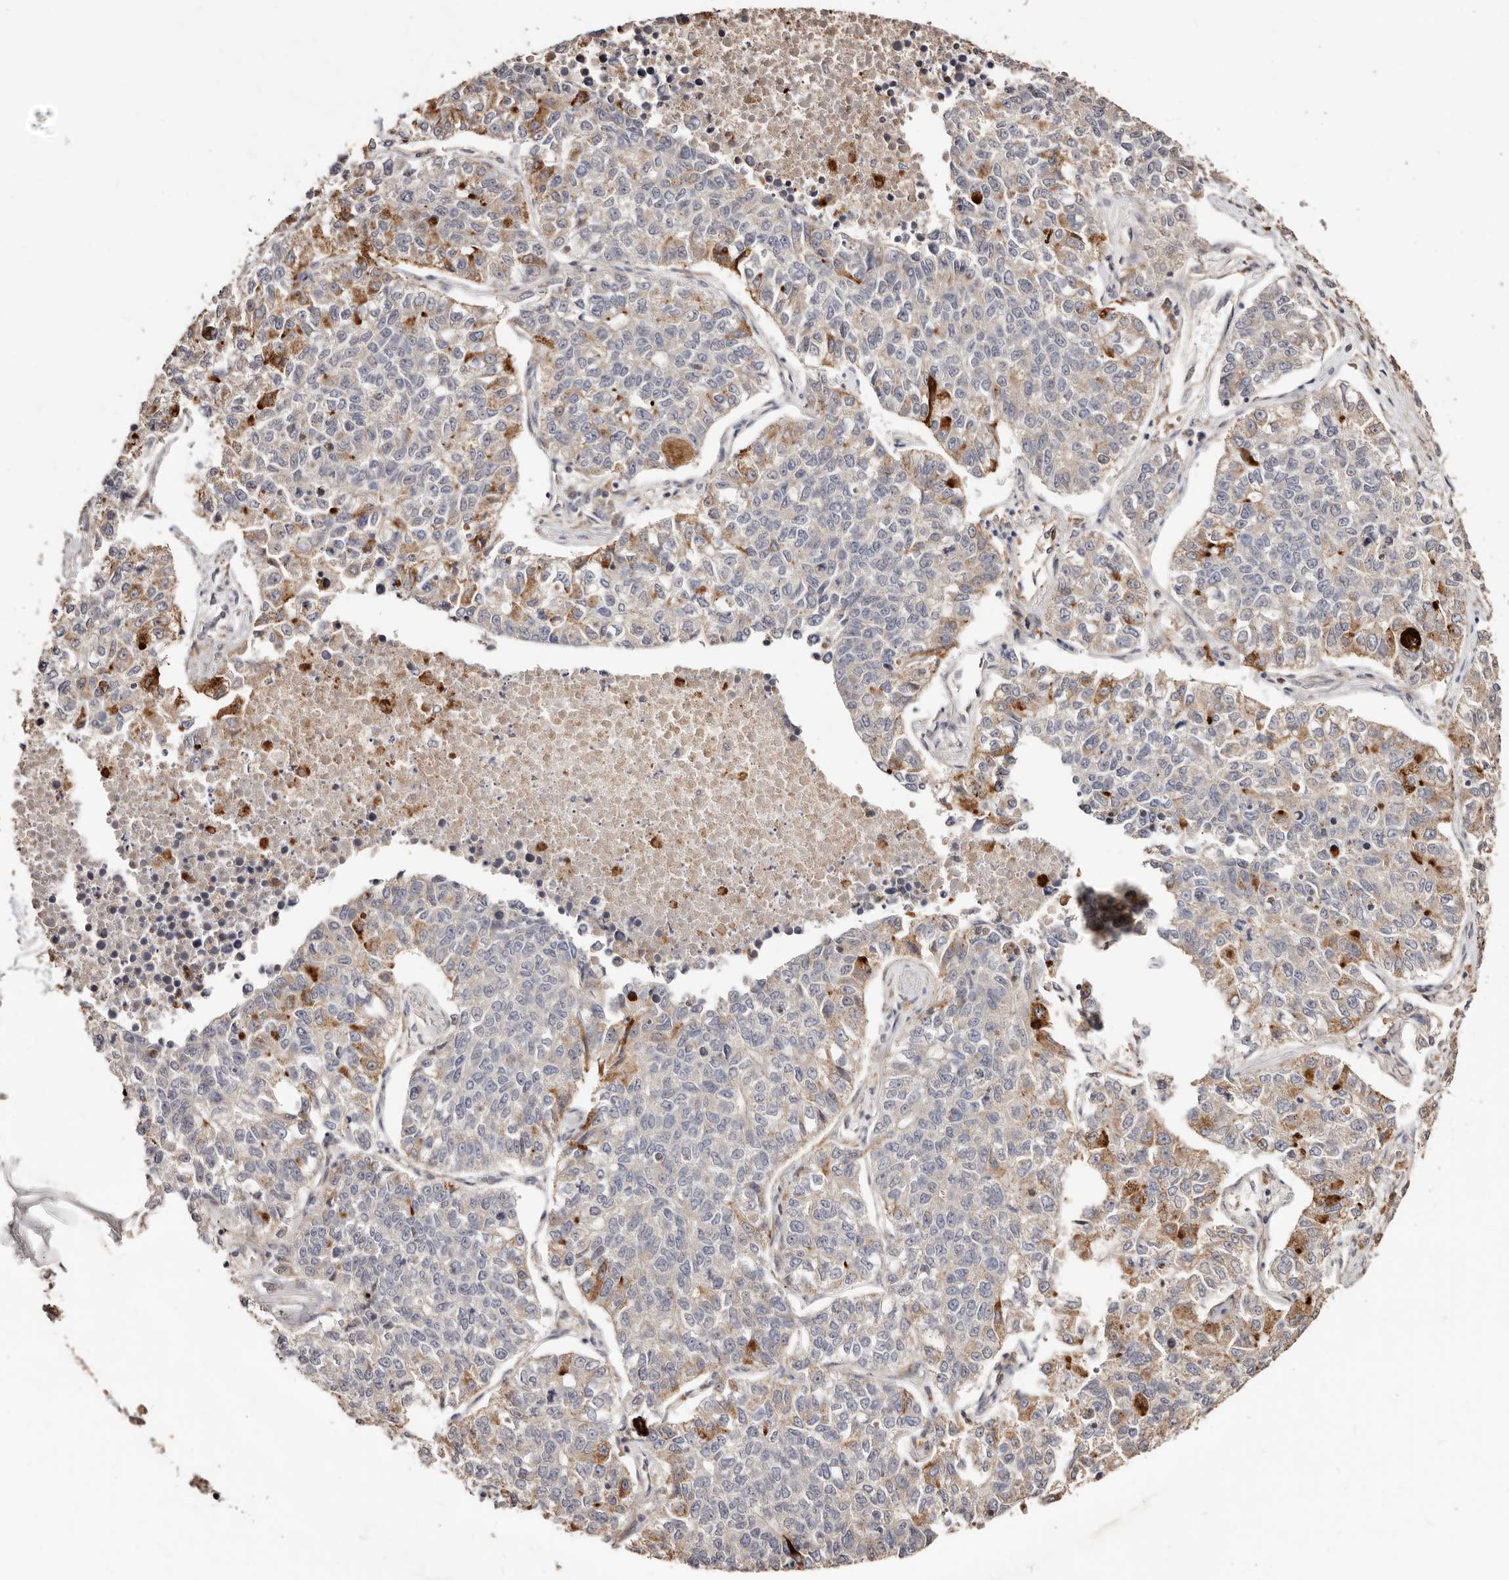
{"staining": {"intensity": "weak", "quantity": "<25%", "location": "cytoplasmic/membranous"}, "tissue": "lung cancer", "cell_type": "Tumor cells", "image_type": "cancer", "snomed": [{"axis": "morphology", "description": "Adenocarcinoma, NOS"}, {"axis": "topography", "description": "Lung"}], "caption": "Tumor cells are negative for protein expression in human lung cancer.", "gene": "APOL6", "patient": {"sex": "male", "age": 49}}